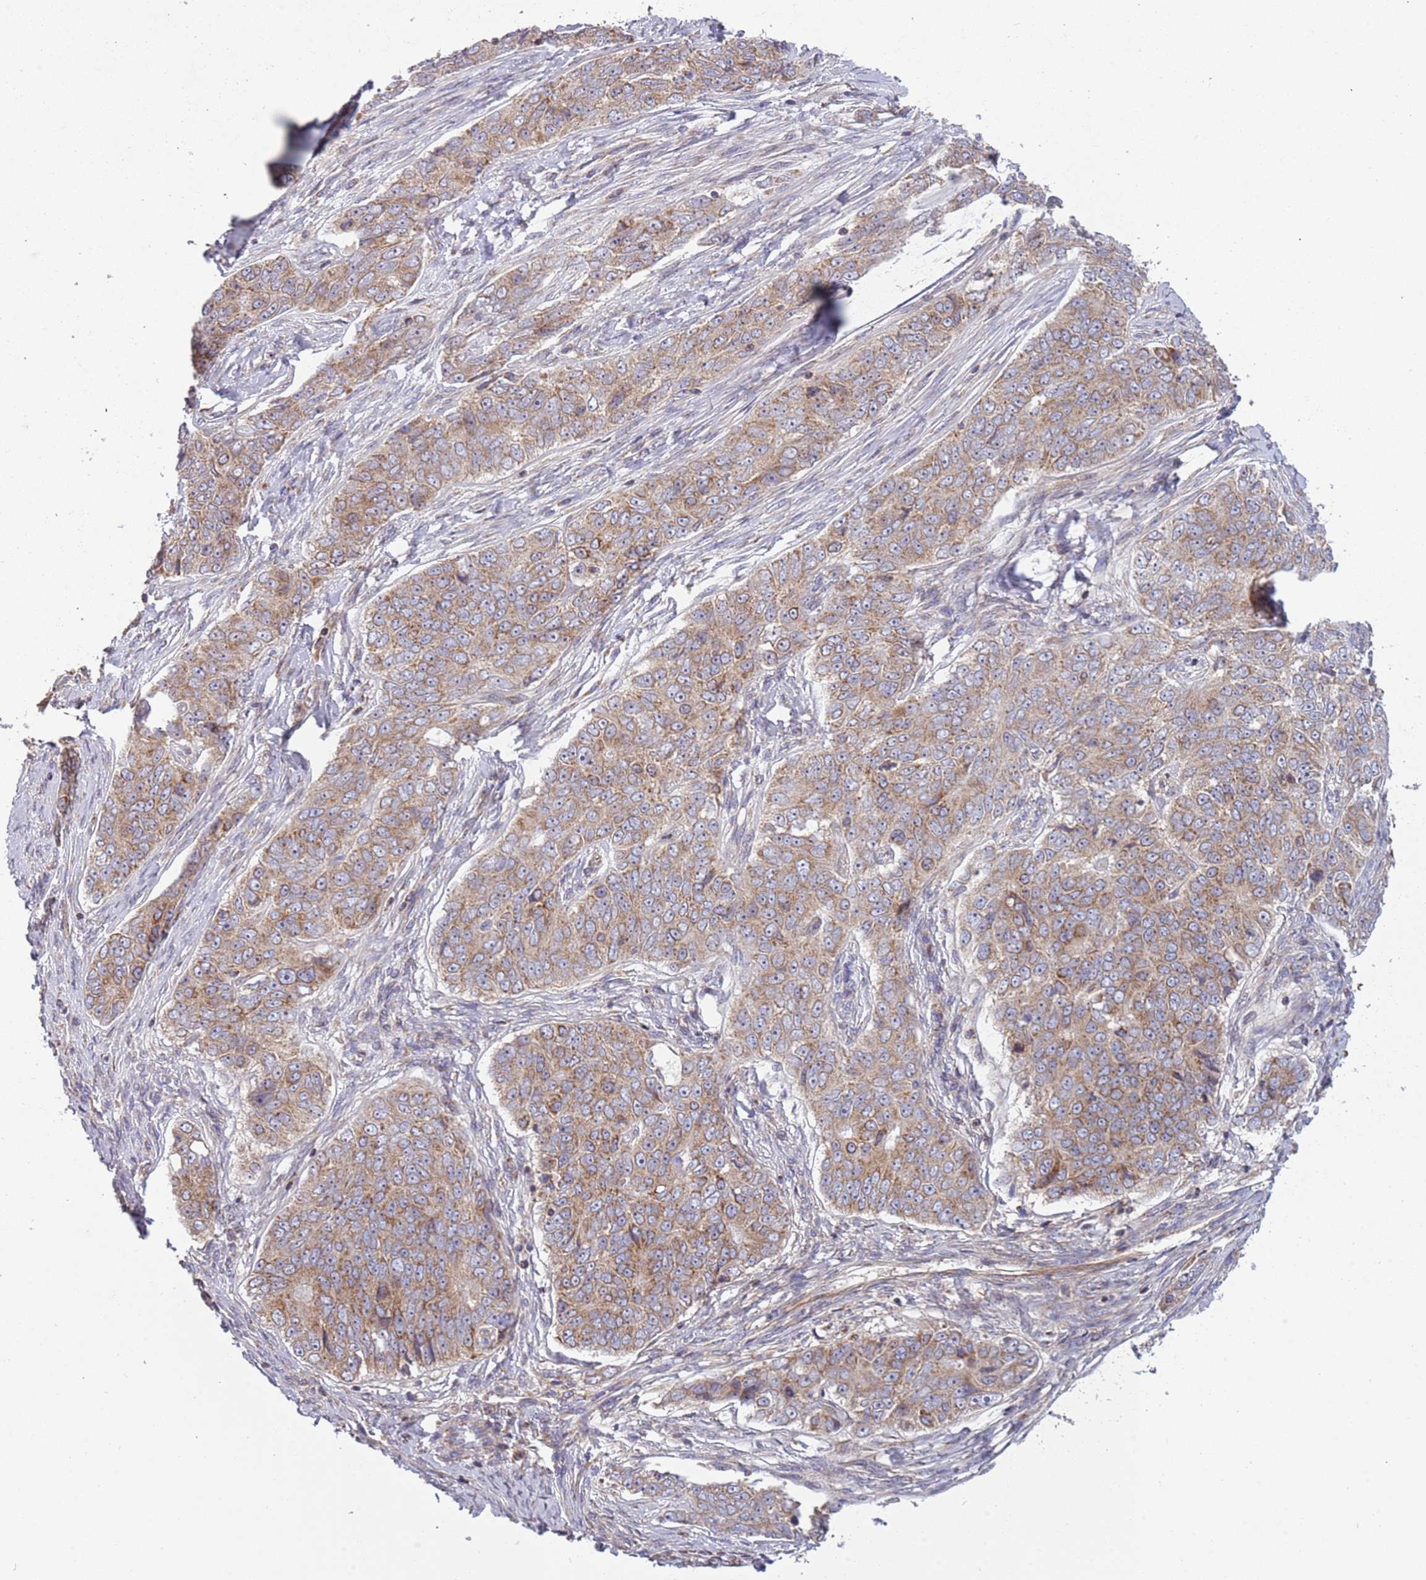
{"staining": {"intensity": "weak", "quantity": ">75%", "location": "cytoplasmic/membranous"}, "tissue": "ovarian cancer", "cell_type": "Tumor cells", "image_type": "cancer", "snomed": [{"axis": "morphology", "description": "Carcinoma, endometroid"}, {"axis": "topography", "description": "Ovary"}], "caption": "Tumor cells display low levels of weak cytoplasmic/membranous staining in approximately >75% of cells in human ovarian cancer (endometroid carcinoma).", "gene": "IRS4", "patient": {"sex": "female", "age": 51}}